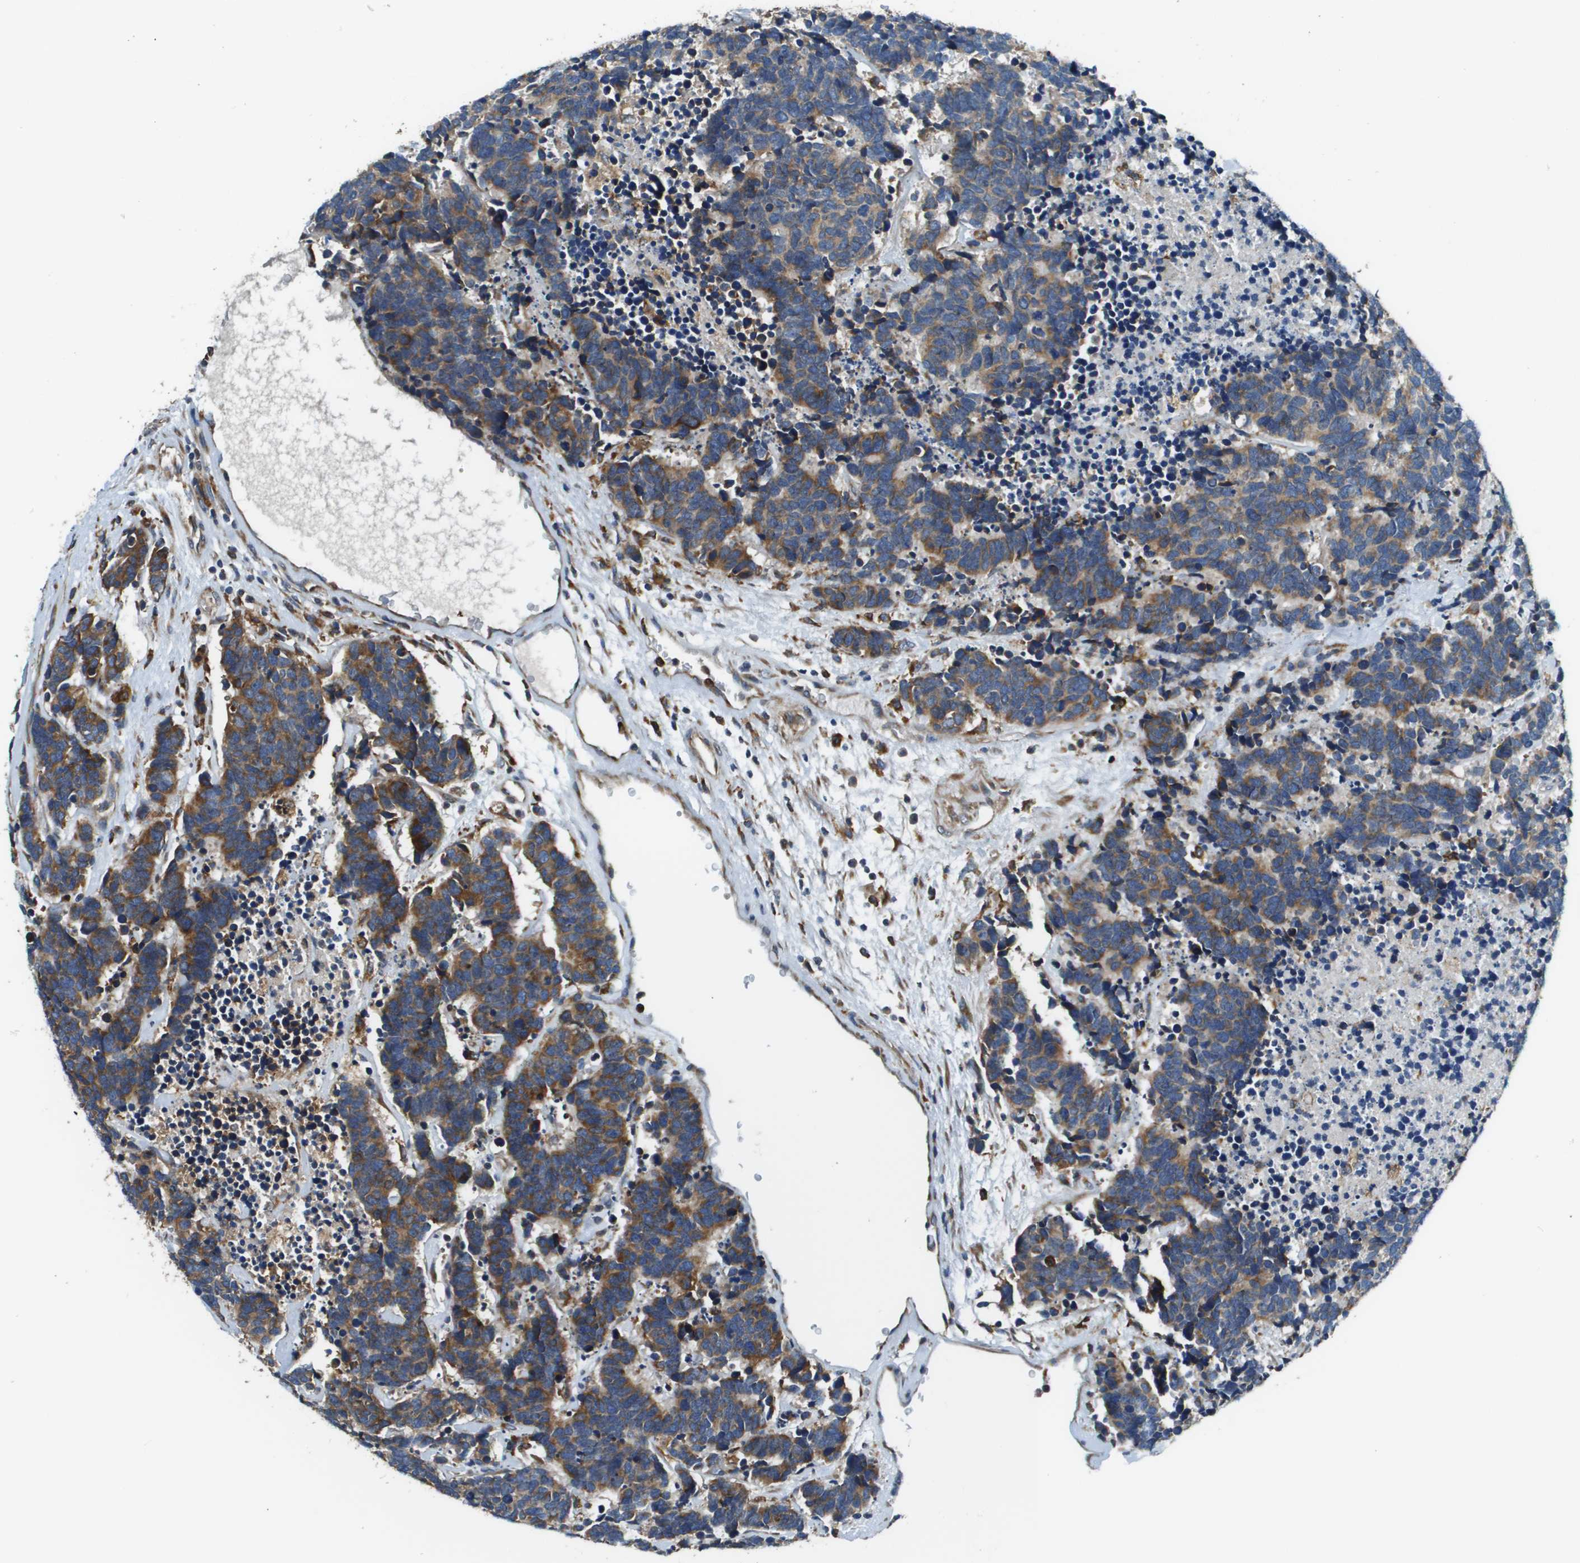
{"staining": {"intensity": "moderate", "quantity": ">75%", "location": "cytoplasmic/membranous"}, "tissue": "carcinoid", "cell_type": "Tumor cells", "image_type": "cancer", "snomed": [{"axis": "morphology", "description": "Carcinoma, NOS"}, {"axis": "morphology", "description": "Carcinoid, malignant, NOS"}, {"axis": "topography", "description": "Urinary bladder"}], "caption": "Protein analysis of carcinoid (malignant) tissue exhibits moderate cytoplasmic/membranous staining in about >75% of tumor cells.", "gene": "CNPY3", "patient": {"sex": "male", "age": 57}}